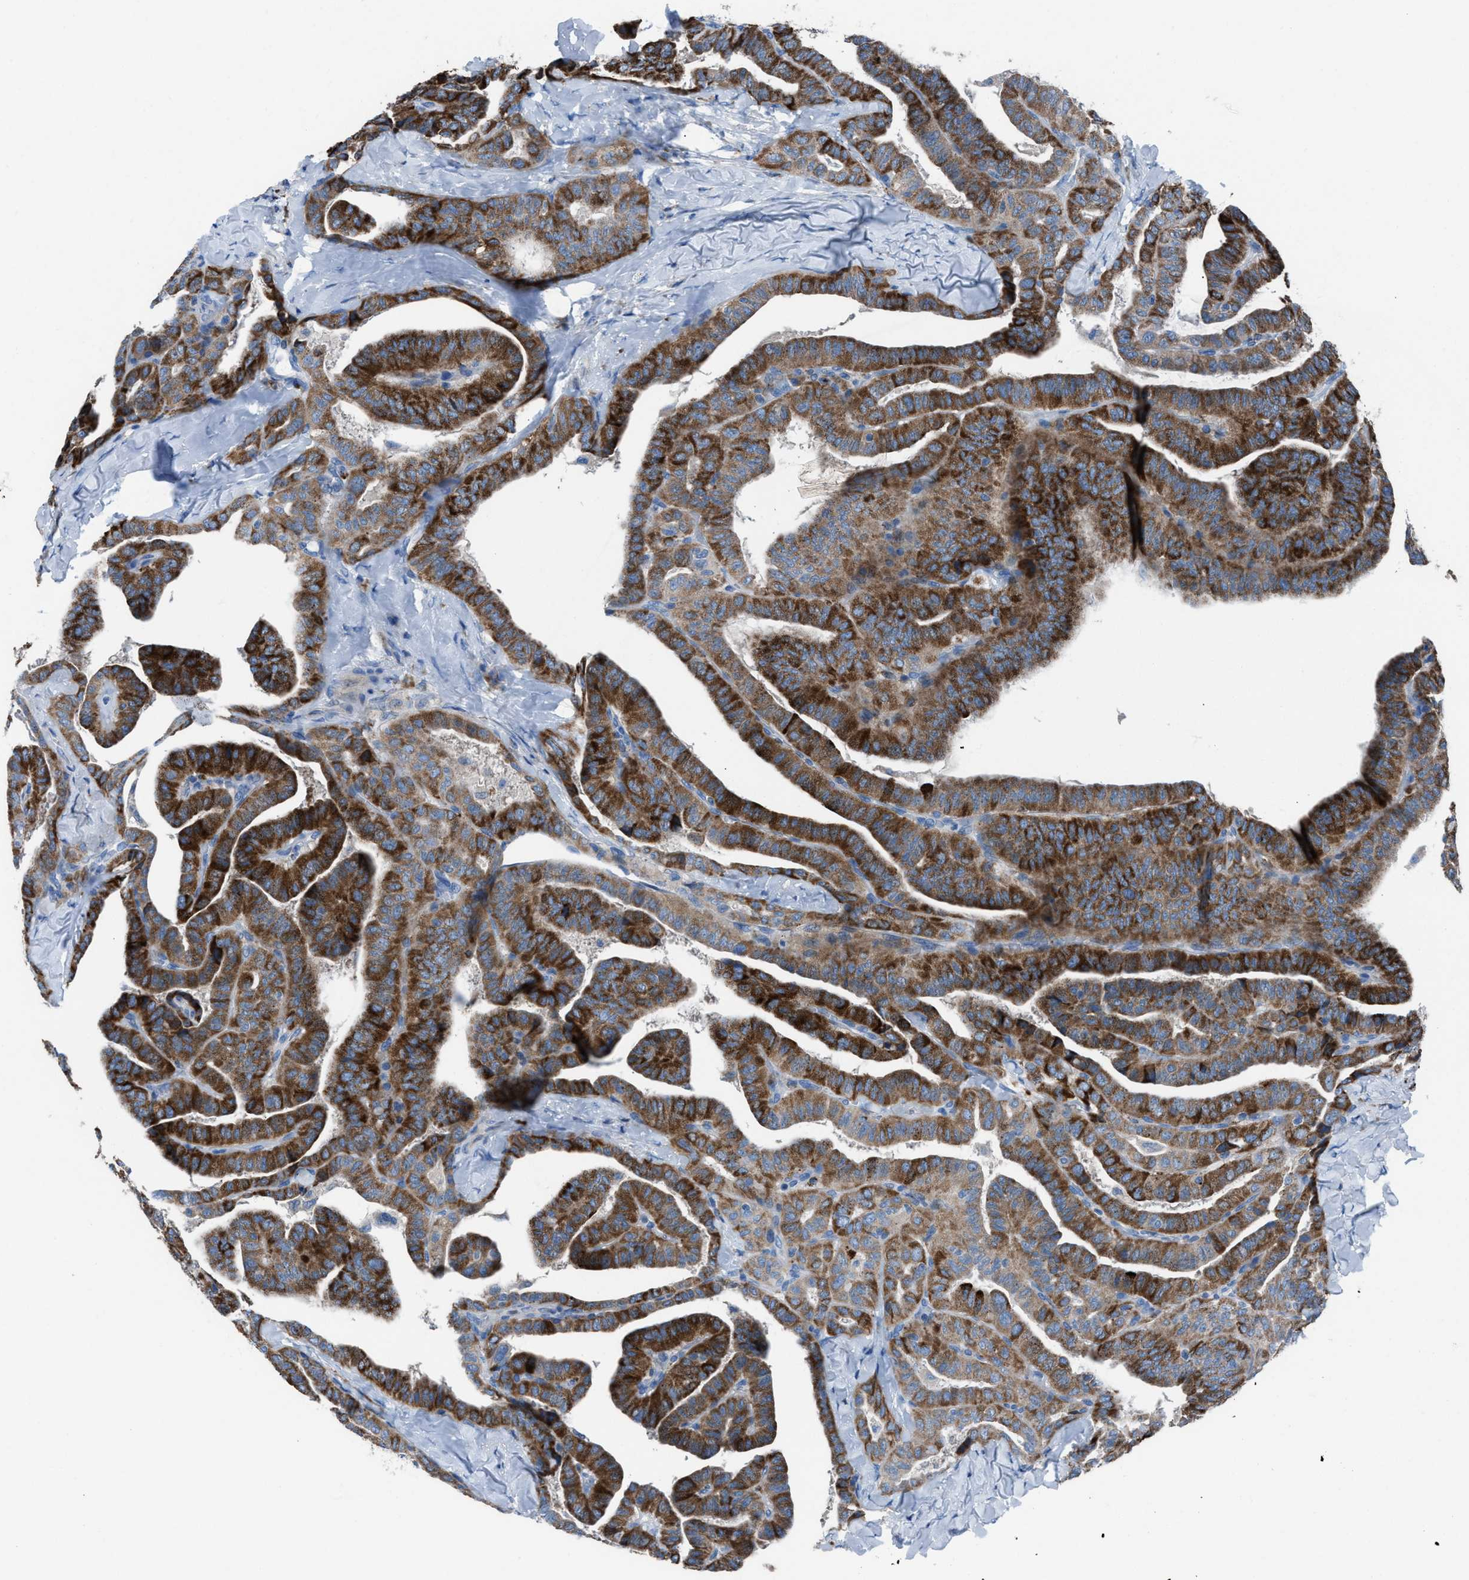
{"staining": {"intensity": "strong", "quantity": ">75%", "location": "cytoplasmic/membranous"}, "tissue": "thyroid cancer", "cell_type": "Tumor cells", "image_type": "cancer", "snomed": [{"axis": "morphology", "description": "Papillary adenocarcinoma, NOS"}, {"axis": "topography", "description": "Thyroid gland"}], "caption": "Tumor cells display high levels of strong cytoplasmic/membranous expression in approximately >75% of cells in human thyroid papillary adenocarcinoma.", "gene": "CD1B", "patient": {"sex": "male", "age": 77}}